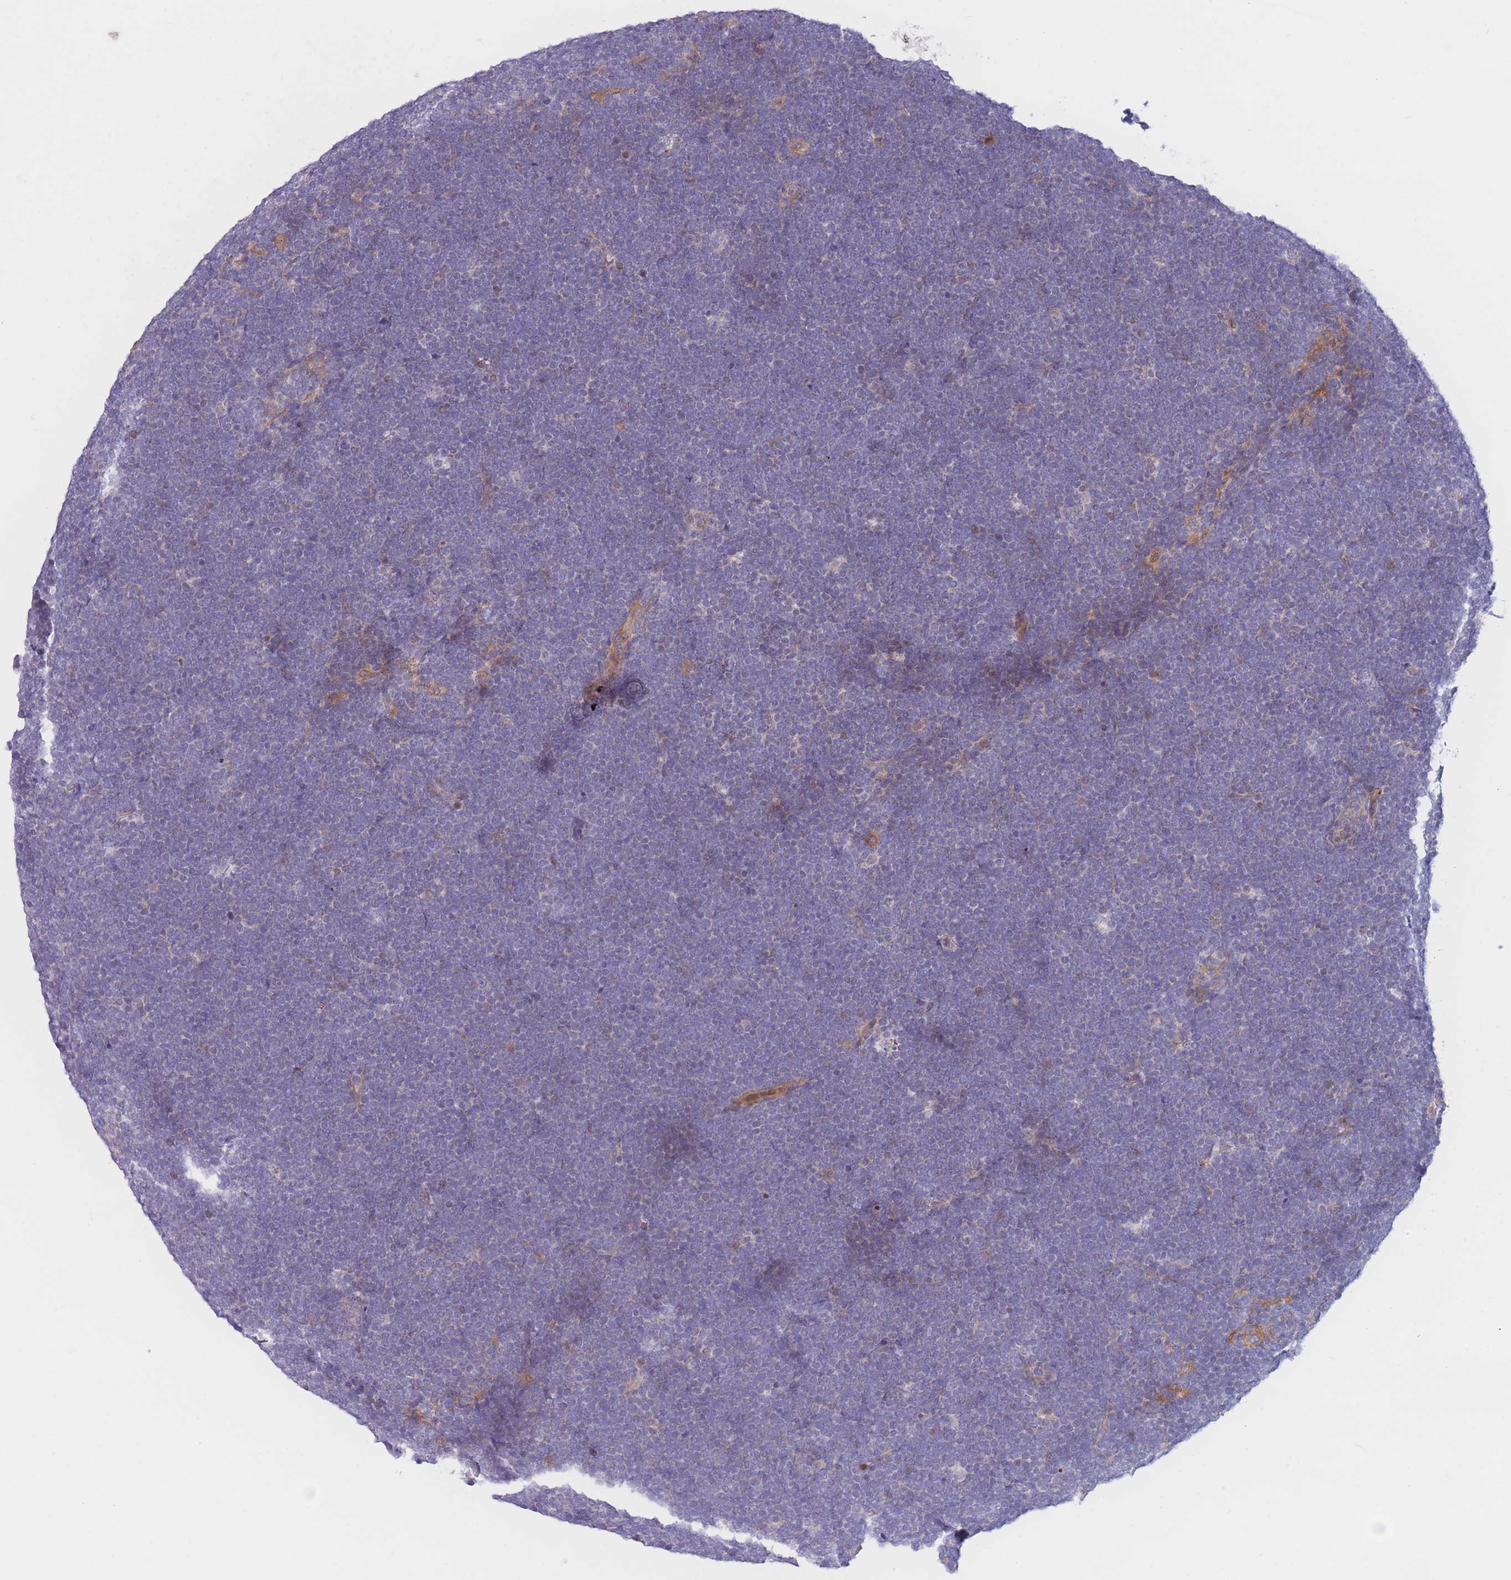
{"staining": {"intensity": "negative", "quantity": "none", "location": "none"}, "tissue": "lymphoma", "cell_type": "Tumor cells", "image_type": "cancer", "snomed": [{"axis": "morphology", "description": "Malignant lymphoma, non-Hodgkin's type, High grade"}, {"axis": "topography", "description": "Lymph node"}], "caption": "This is a micrograph of IHC staining of high-grade malignant lymphoma, non-Hodgkin's type, which shows no expression in tumor cells.", "gene": "PDE4A", "patient": {"sex": "male", "age": 13}}